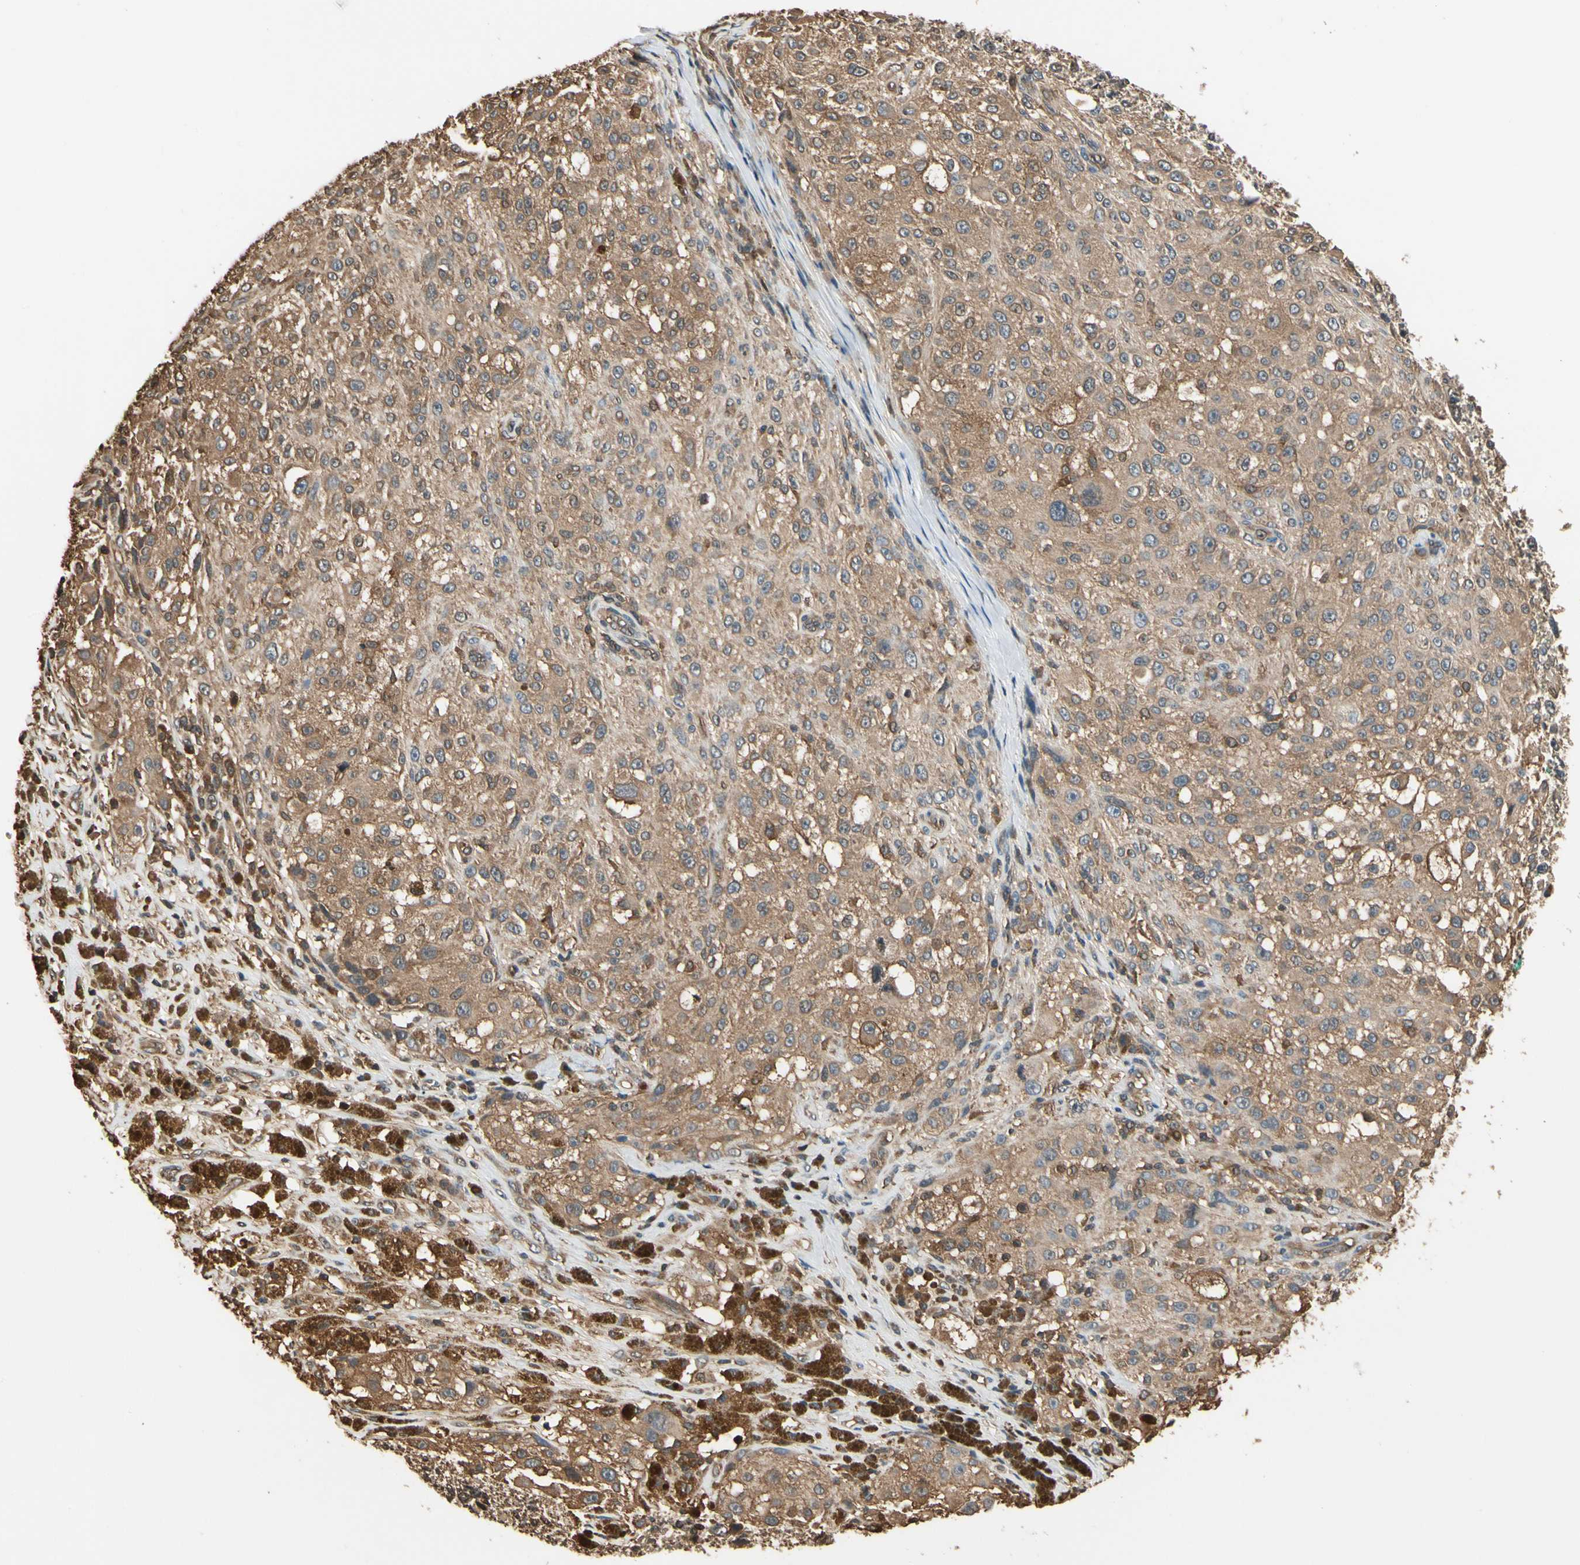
{"staining": {"intensity": "moderate", "quantity": ">75%", "location": "cytoplasmic/membranous"}, "tissue": "melanoma", "cell_type": "Tumor cells", "image_type": "cancer", "snomed": [{"axis": "morphology", "description": "Necrosis, NOS"}, {"axis": "morphology", "description": "Malignant melanoma, NOS"}, {"axis": "topography", "description": "Skin"}], "caption": "High-magnification brightfield microscopy of melanoma stained with DAB (3,3'-diaminobenzidine) (brown) and counterstained with hematoxylin (blue). tumor cells exhibit moderate cytoplasmic/membranous staining is identified in about>75% of cells. (Stains: DAB in brown, nuclei in blue, Microscopy: brightfield microscopy at high magnification).", "gene": "YWHAE", "patient": {"sex": "female", "age": 87}}